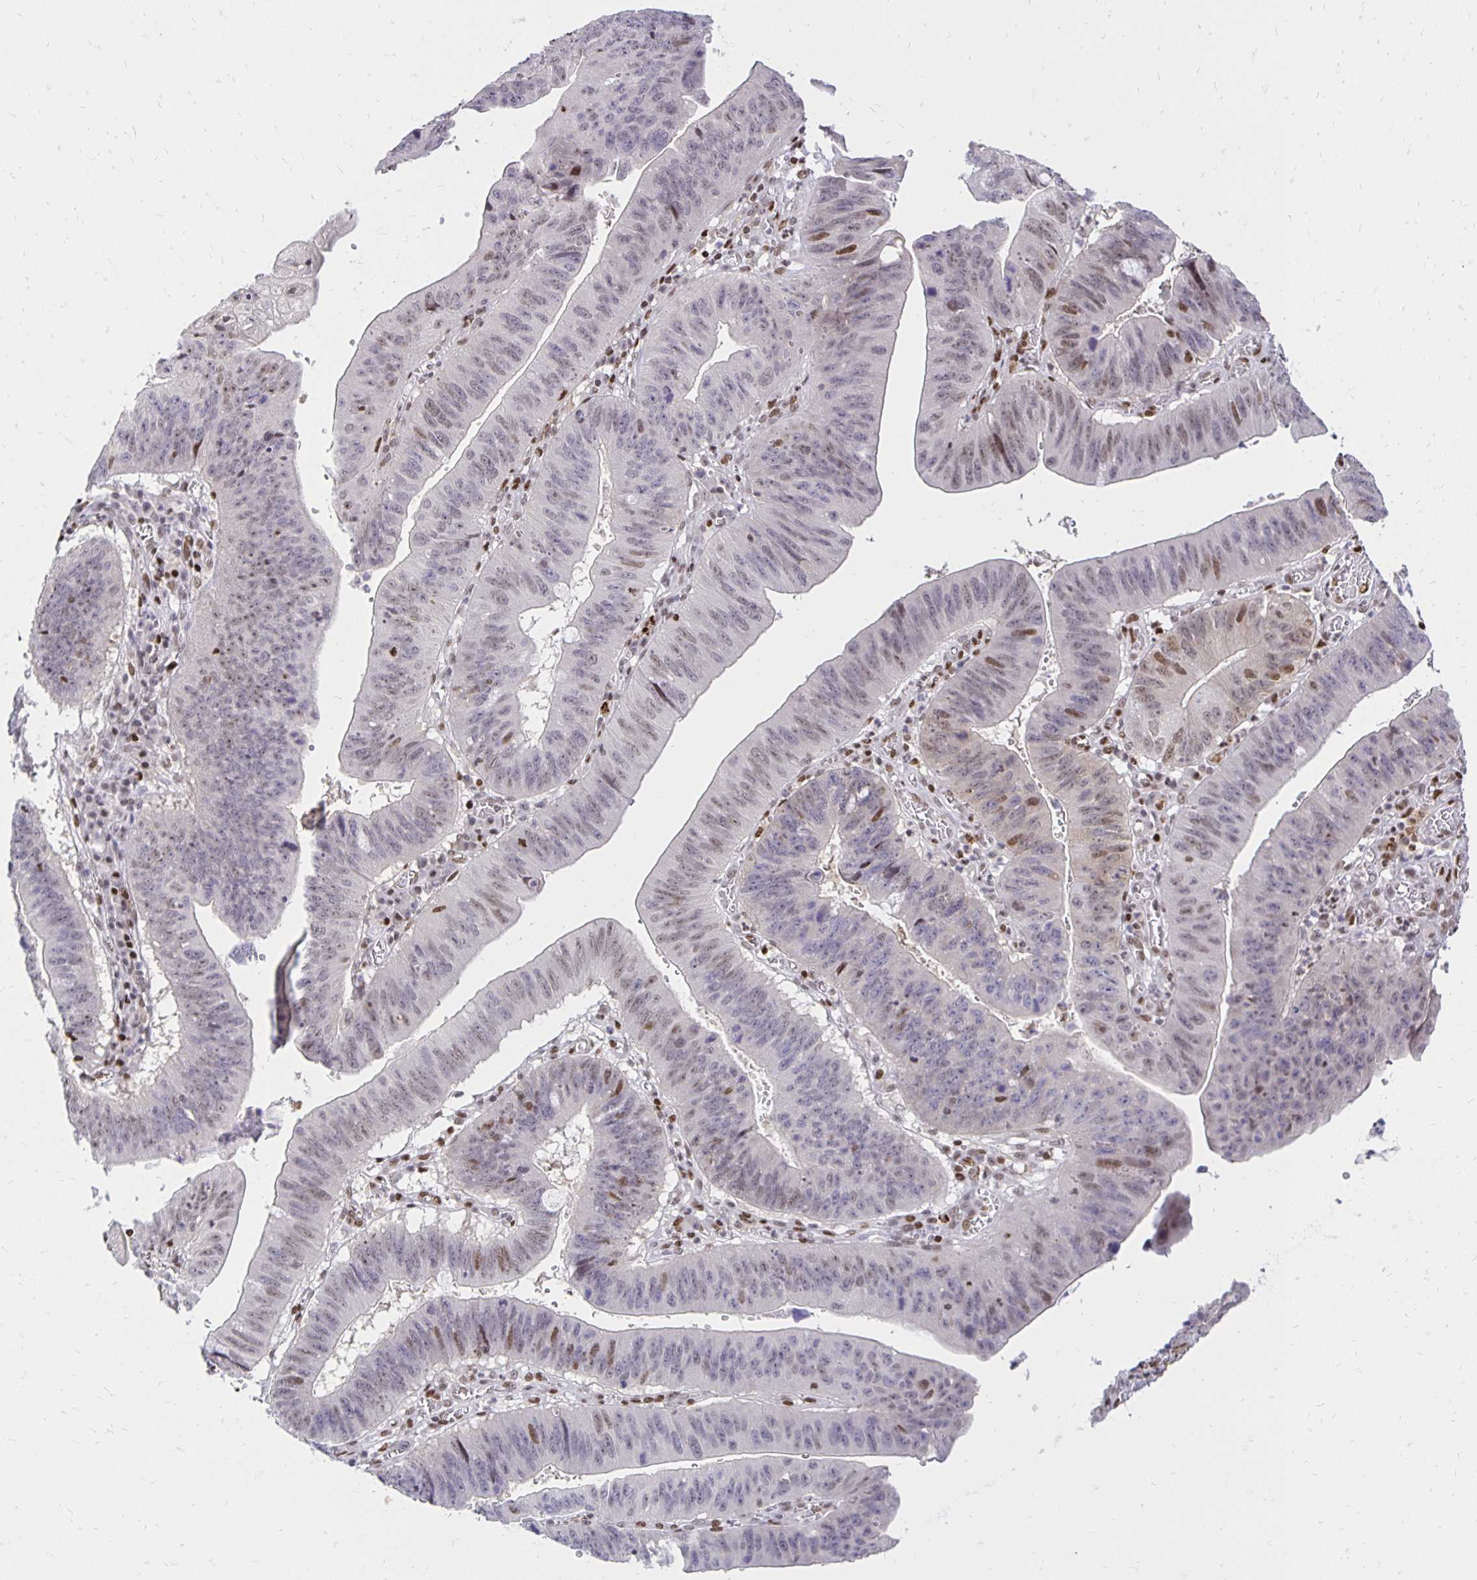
{"staining": {"intensity": "moderate", "quantity": "<25%", "location": "nuclear"}, "tissue": "stomach cancer", "cell_type": "Tumor cells", "image_type": "cancer", "snomed": [{"axis": "morphology", "description": "Adenocarcinoma, NOS"}, {"axis": "topography", "description": "Stomach"}], "caption": "Stomach cancer stained for a protein exhibits moderate nuclear positivity in tumor cells.", "gene": "ZNF579", "patient": {"sex": "male", "age": 59}}